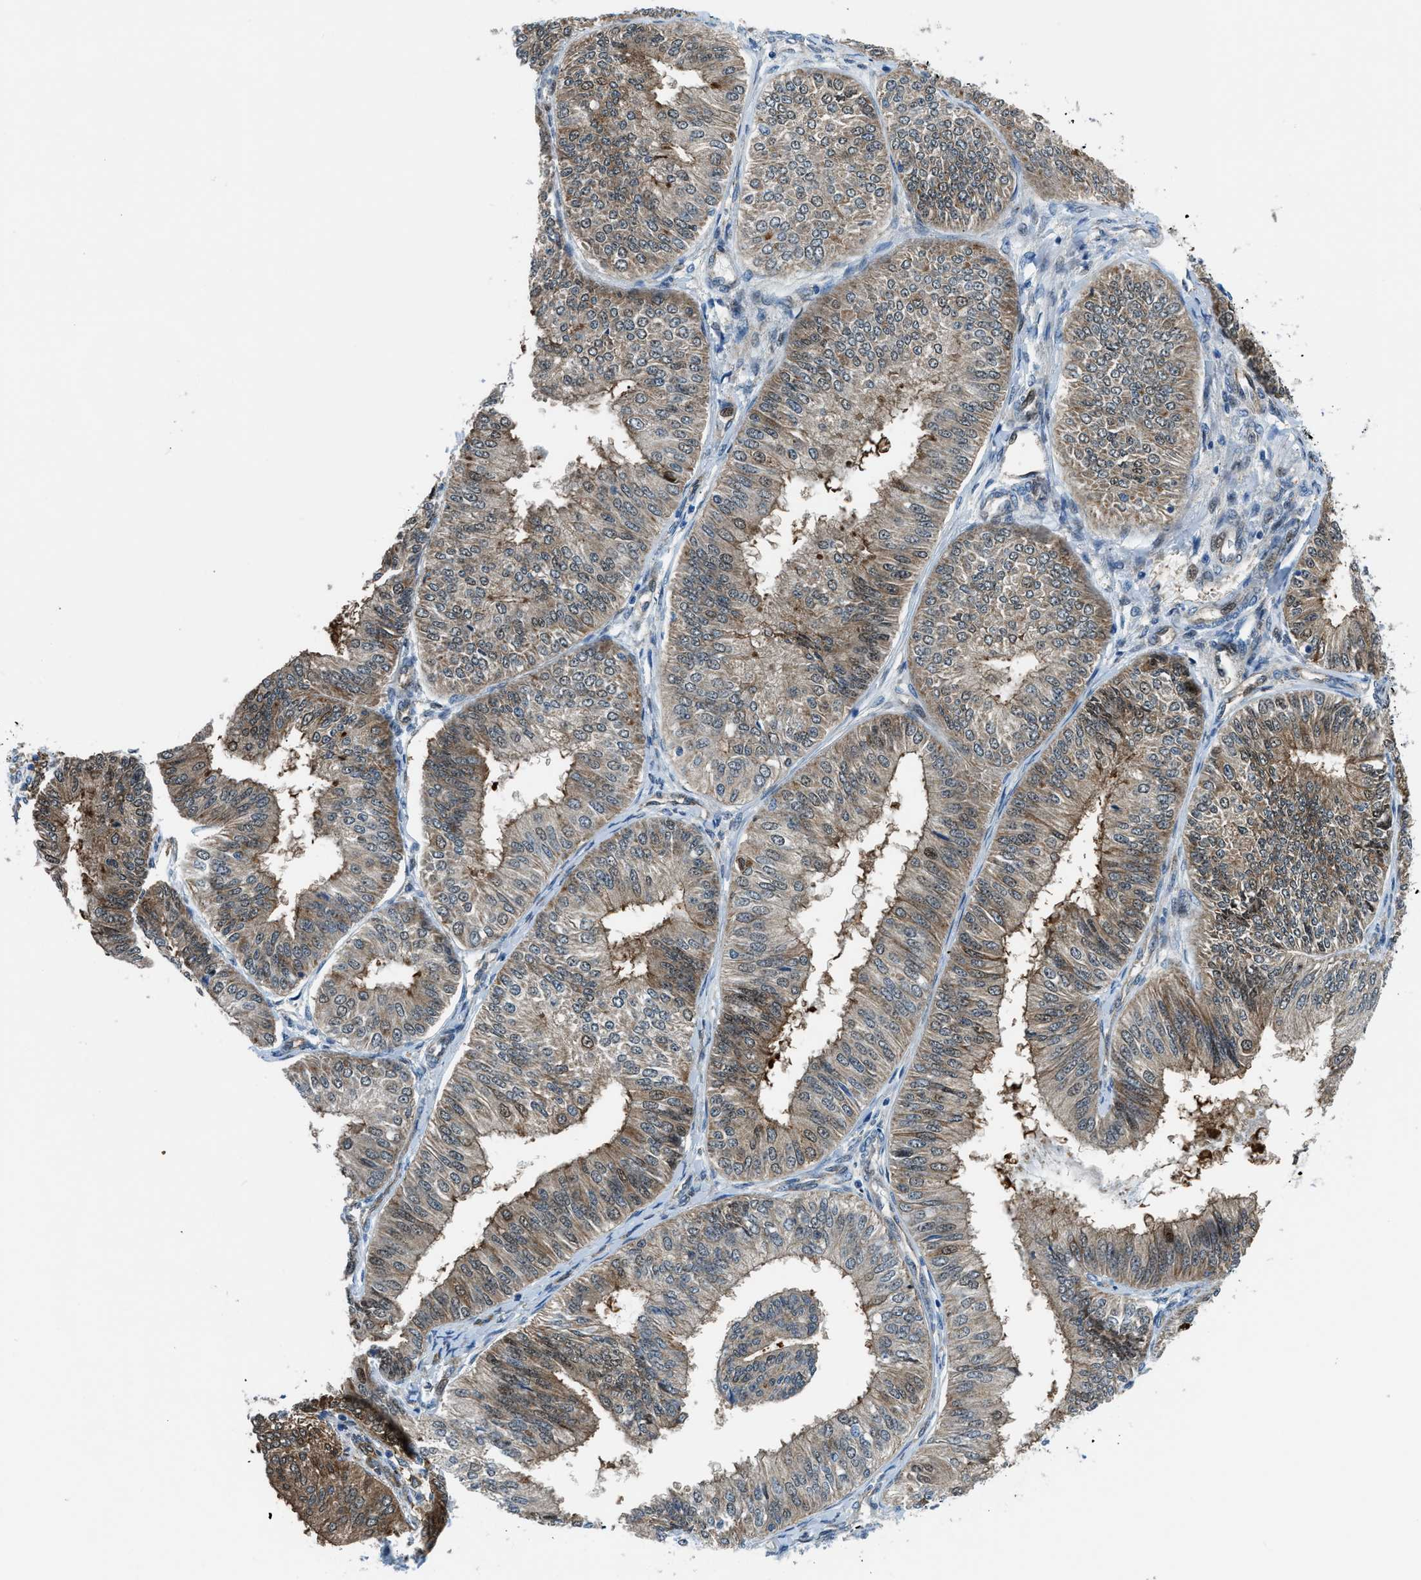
{"staining": {"intensity": "moderate", "quantity": ">75%", "location": "cytoplasmic/membranous,nuclear"}, "tissue": "endometrial cancer", "cell_type": "Tumor cells", "image_type": "cancer", "snomed": [{"axis": "morphology", "description": "Adenocarcinoma, NOS"}, {"axis": "topography", "description": "Endometrium"}], "caption": "DAB immunohistochemical staining of endometrial adenocarcinoma exhibits moderate cytoplasmic/membranous and nuclear protein staining in about >75% of tumor cells.", "gene": "YWHAE", "patient": {"sex": "female", "age": 58}}